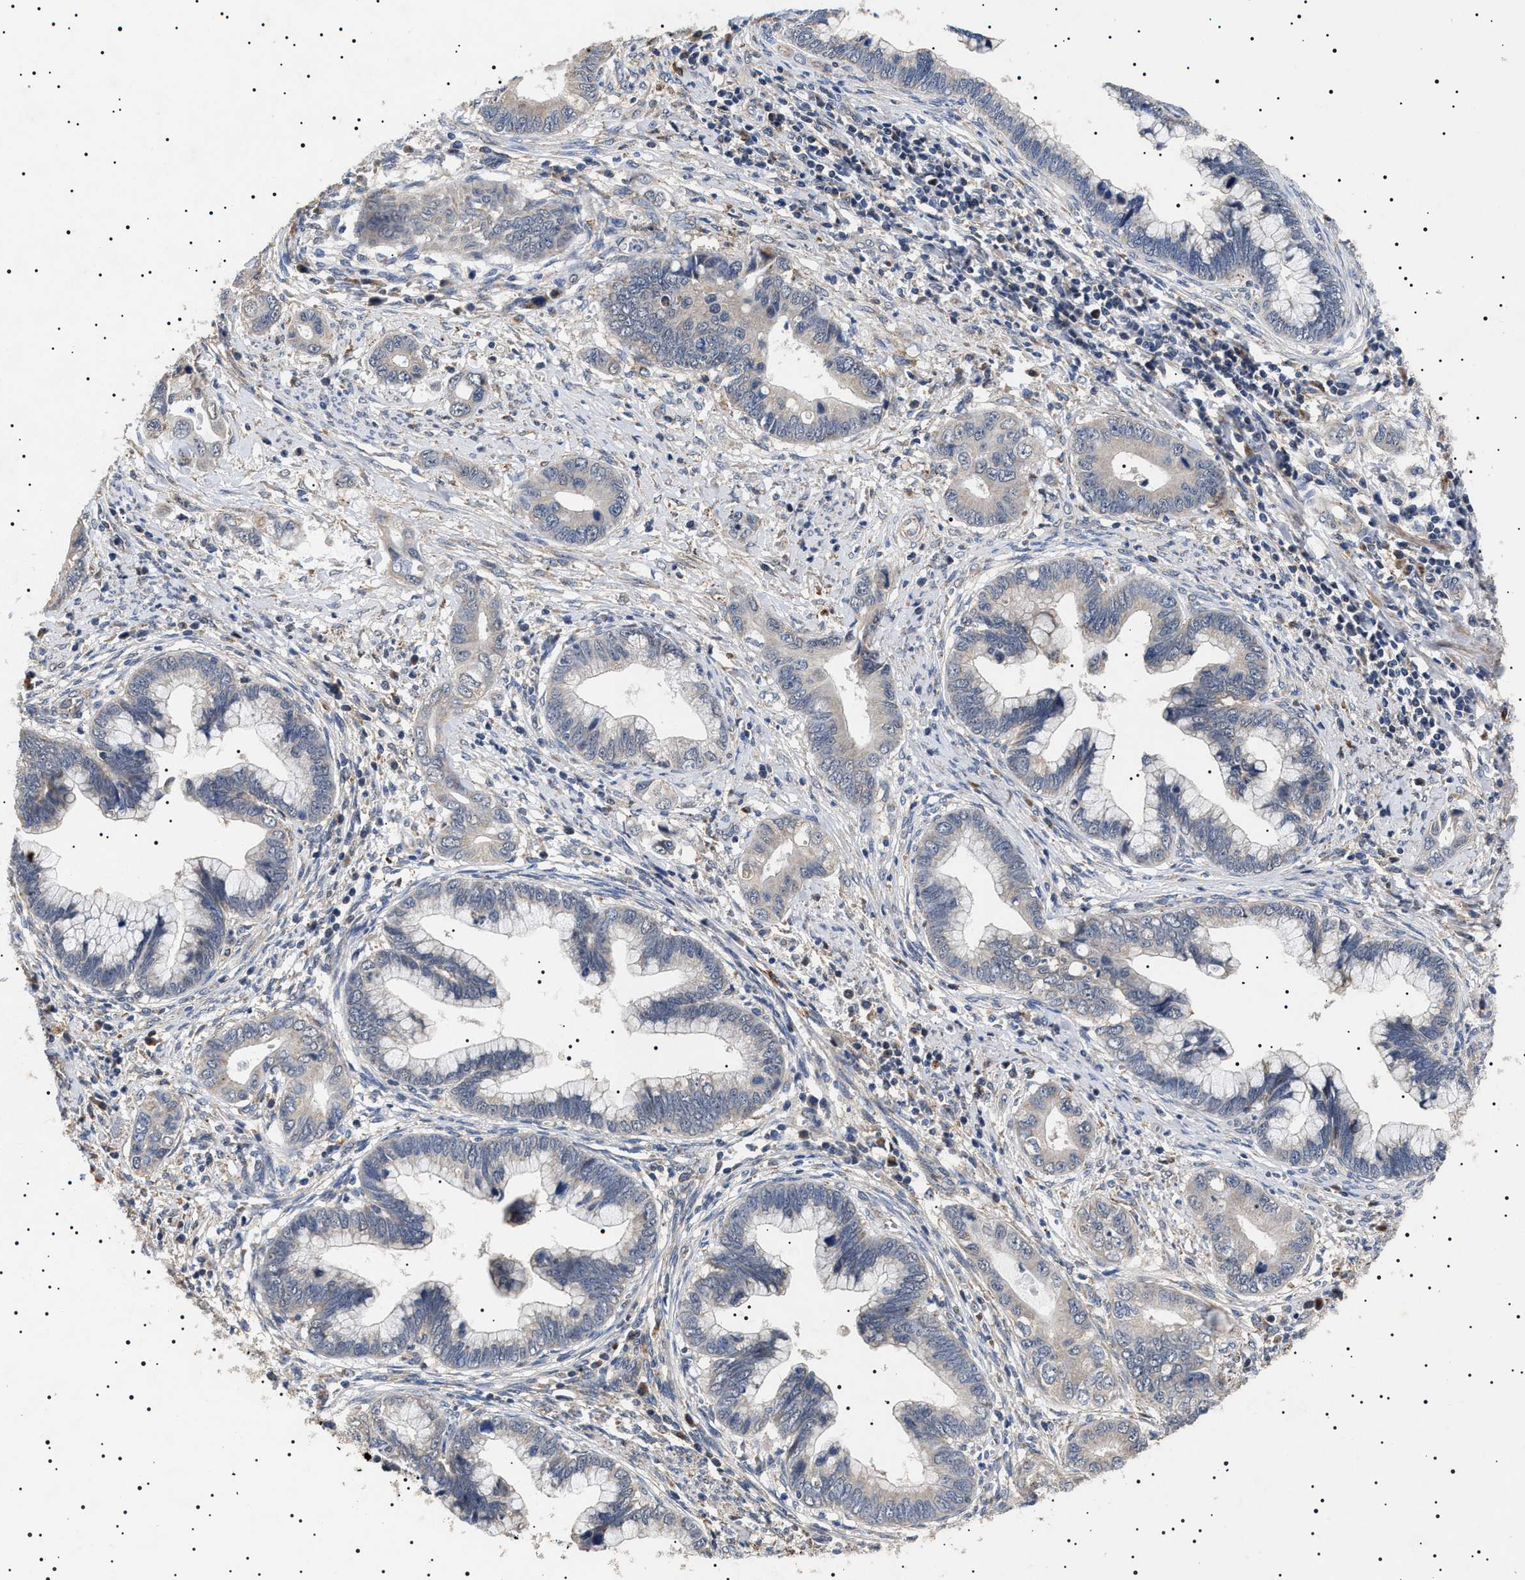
{"staining": {"intensity": "negative", "quantity": "none", "location": "none"}, "tissue": "cervical cancer", "cell_type": "Tumor cells", "image_type": "cancer", "snomed": [{"axis": "morphology", "description": "Adenocarcinoma, NOS"}, {"axis": "topography", "description": "Cervix"}], "caption": "Tumor cells are negative for brown protein staining in cervical cancer.", "gene": "RAB34", "patient": {"sex": "female", "age": 44}}